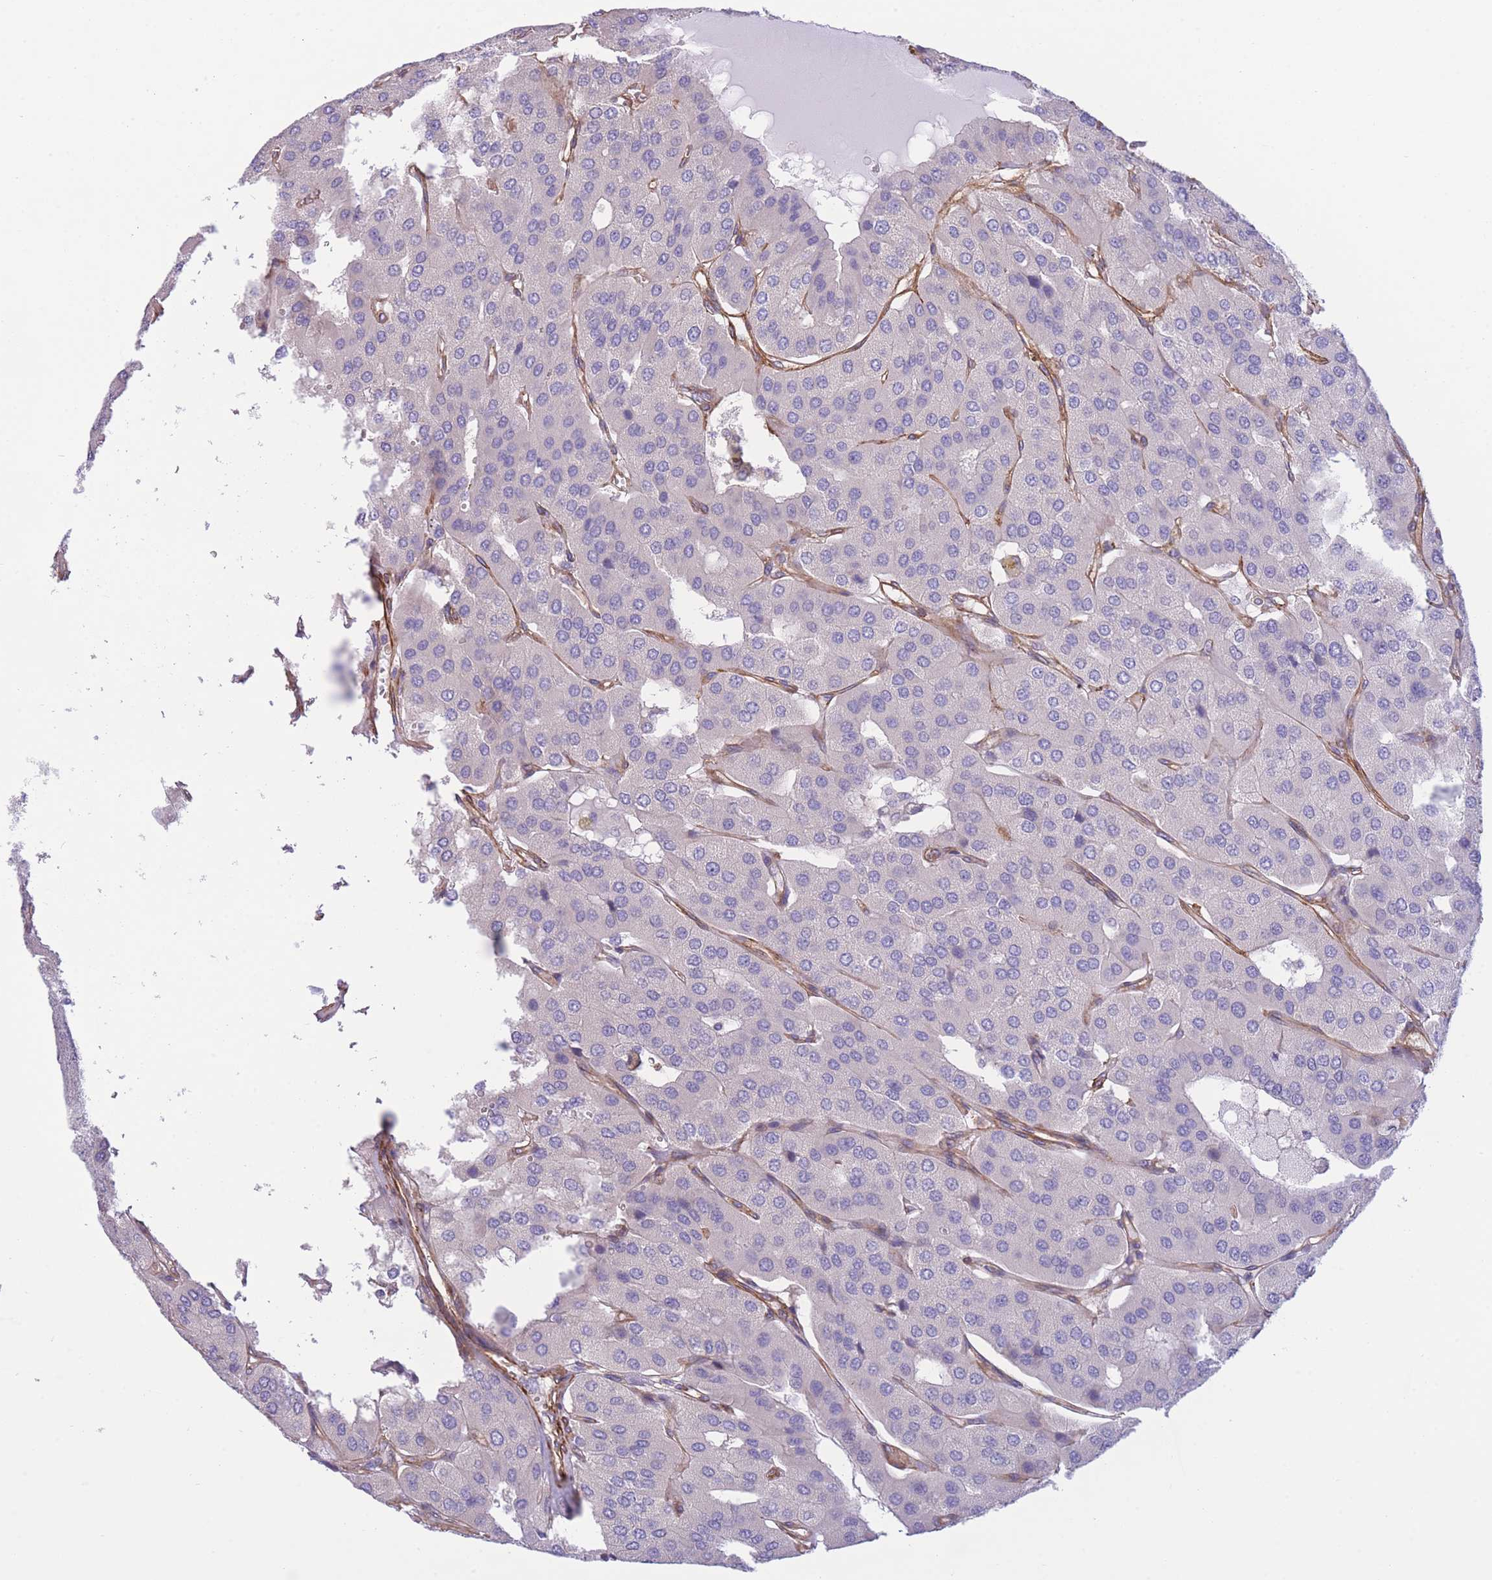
{"staining": {"intensity": "negative", "quantity": "none", "location": "none"}, "tissue": "parathyroid gland", "cell_type": "Glandular cells", "image_type": "normal", "snomed": [{"axis": "morphology", "description": "Normal tissue, NOS"}, {"axis": "morphology", "description": "Adenoma, NOS"}, {"axis": "topography", "description": "Parathyroid gland"}], "caption": "Image shows no significant protein positivity in glandular cells of unremarkable parathyroid gland.", "gene": "CDC25B", "patient": {"sex": "female", "age": 86}}